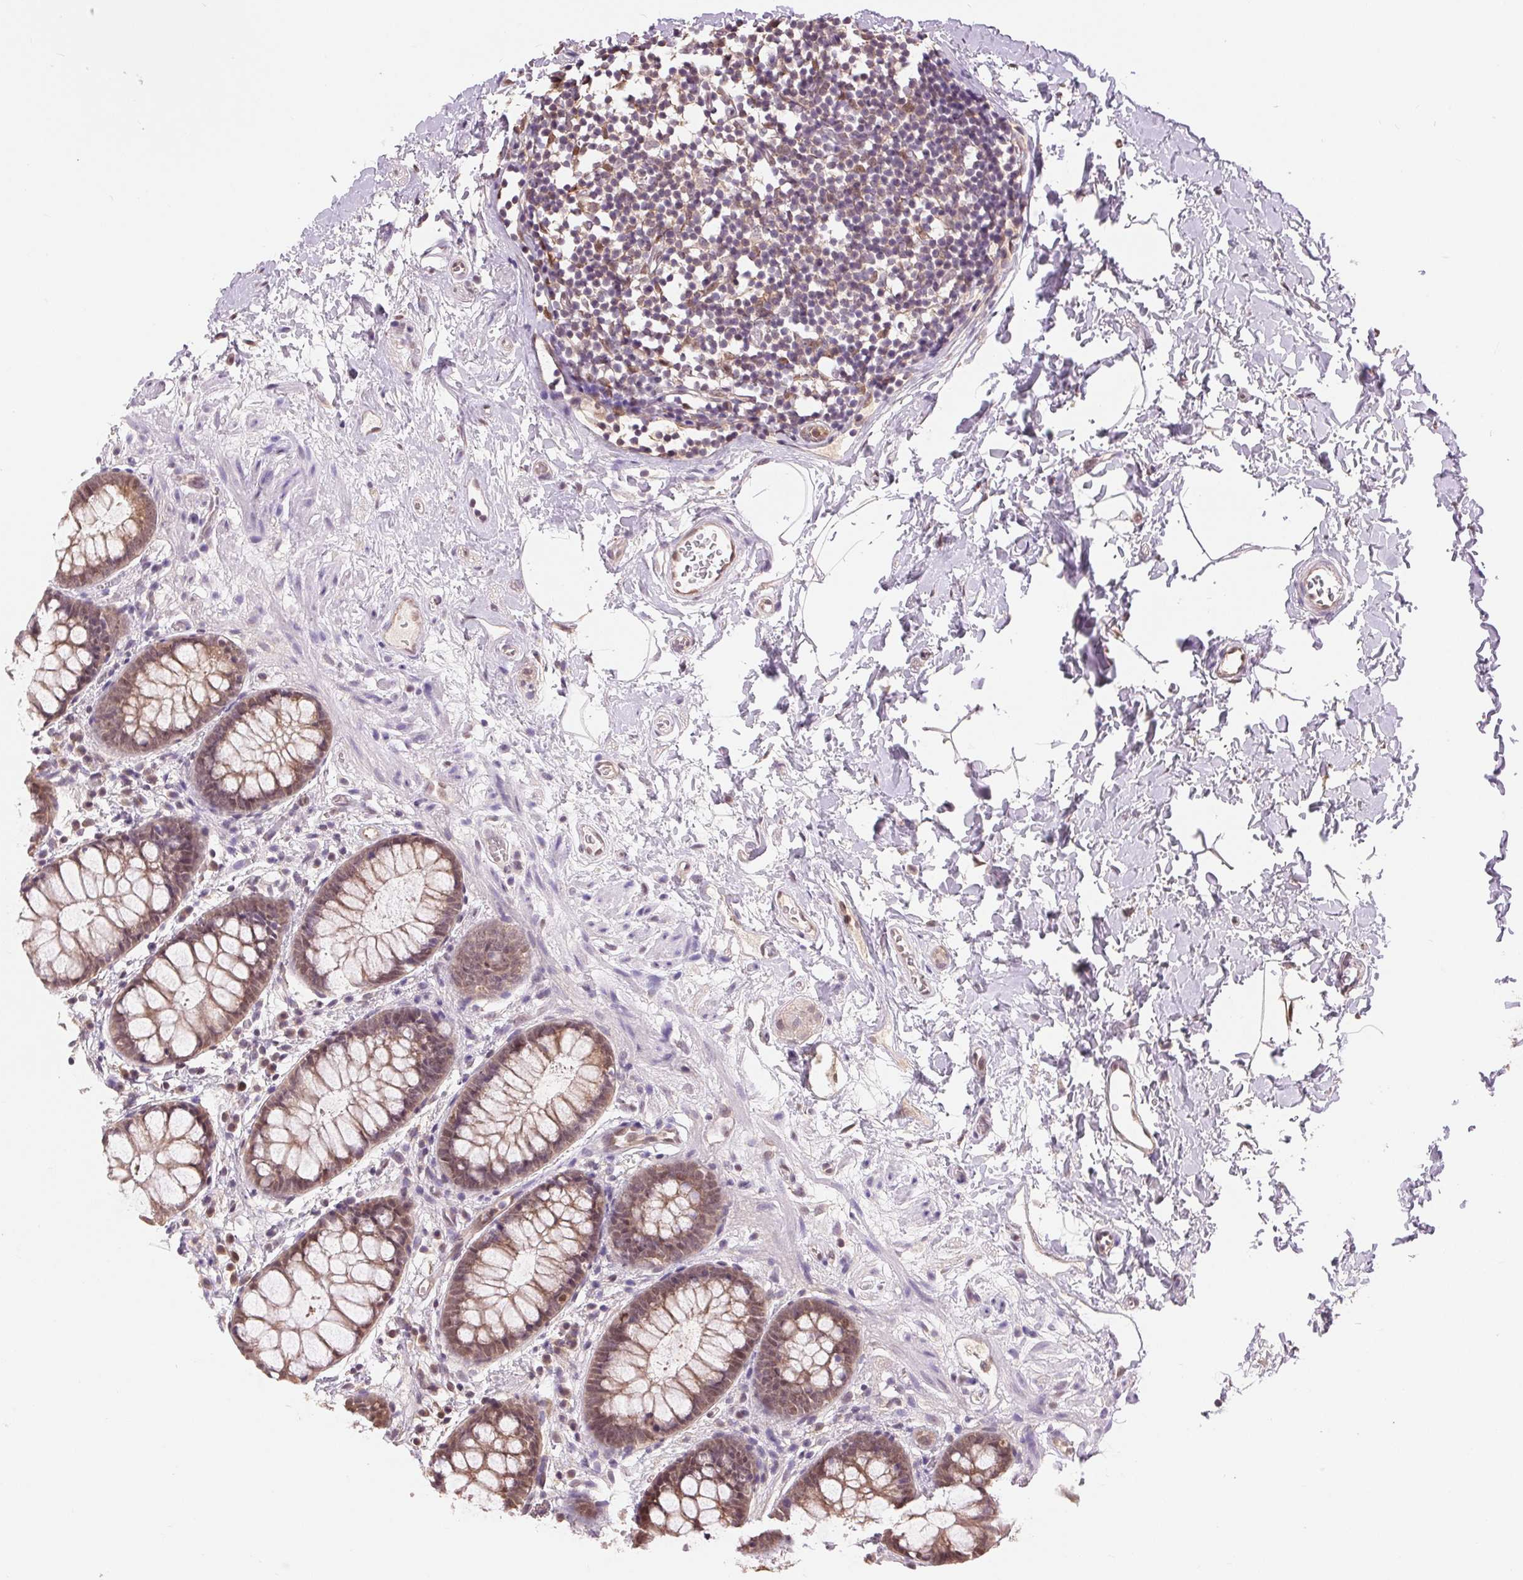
{"staining": {"intensity": "moderate", "quantity": ">75%", "location": "cytoplasmic/membranous"}, "tissue": "rectum", "cell_type": "Glandular cells", "image_type": "normal", "snomed": [{"axis": "morphology", "description": "Normal tissue, NOS"}, {"axis": "topography", "description": "Rectum"}], "caption": "Immunohistochemistry histopathology image of unremarkable rectum stained for a protein (brown), which displays medium levels of moderate cytoplasmic/membranous staining in about >75% of glandular cells.", "gene": "TMEM273", "patient": {"sex": "female", "age": 62}}